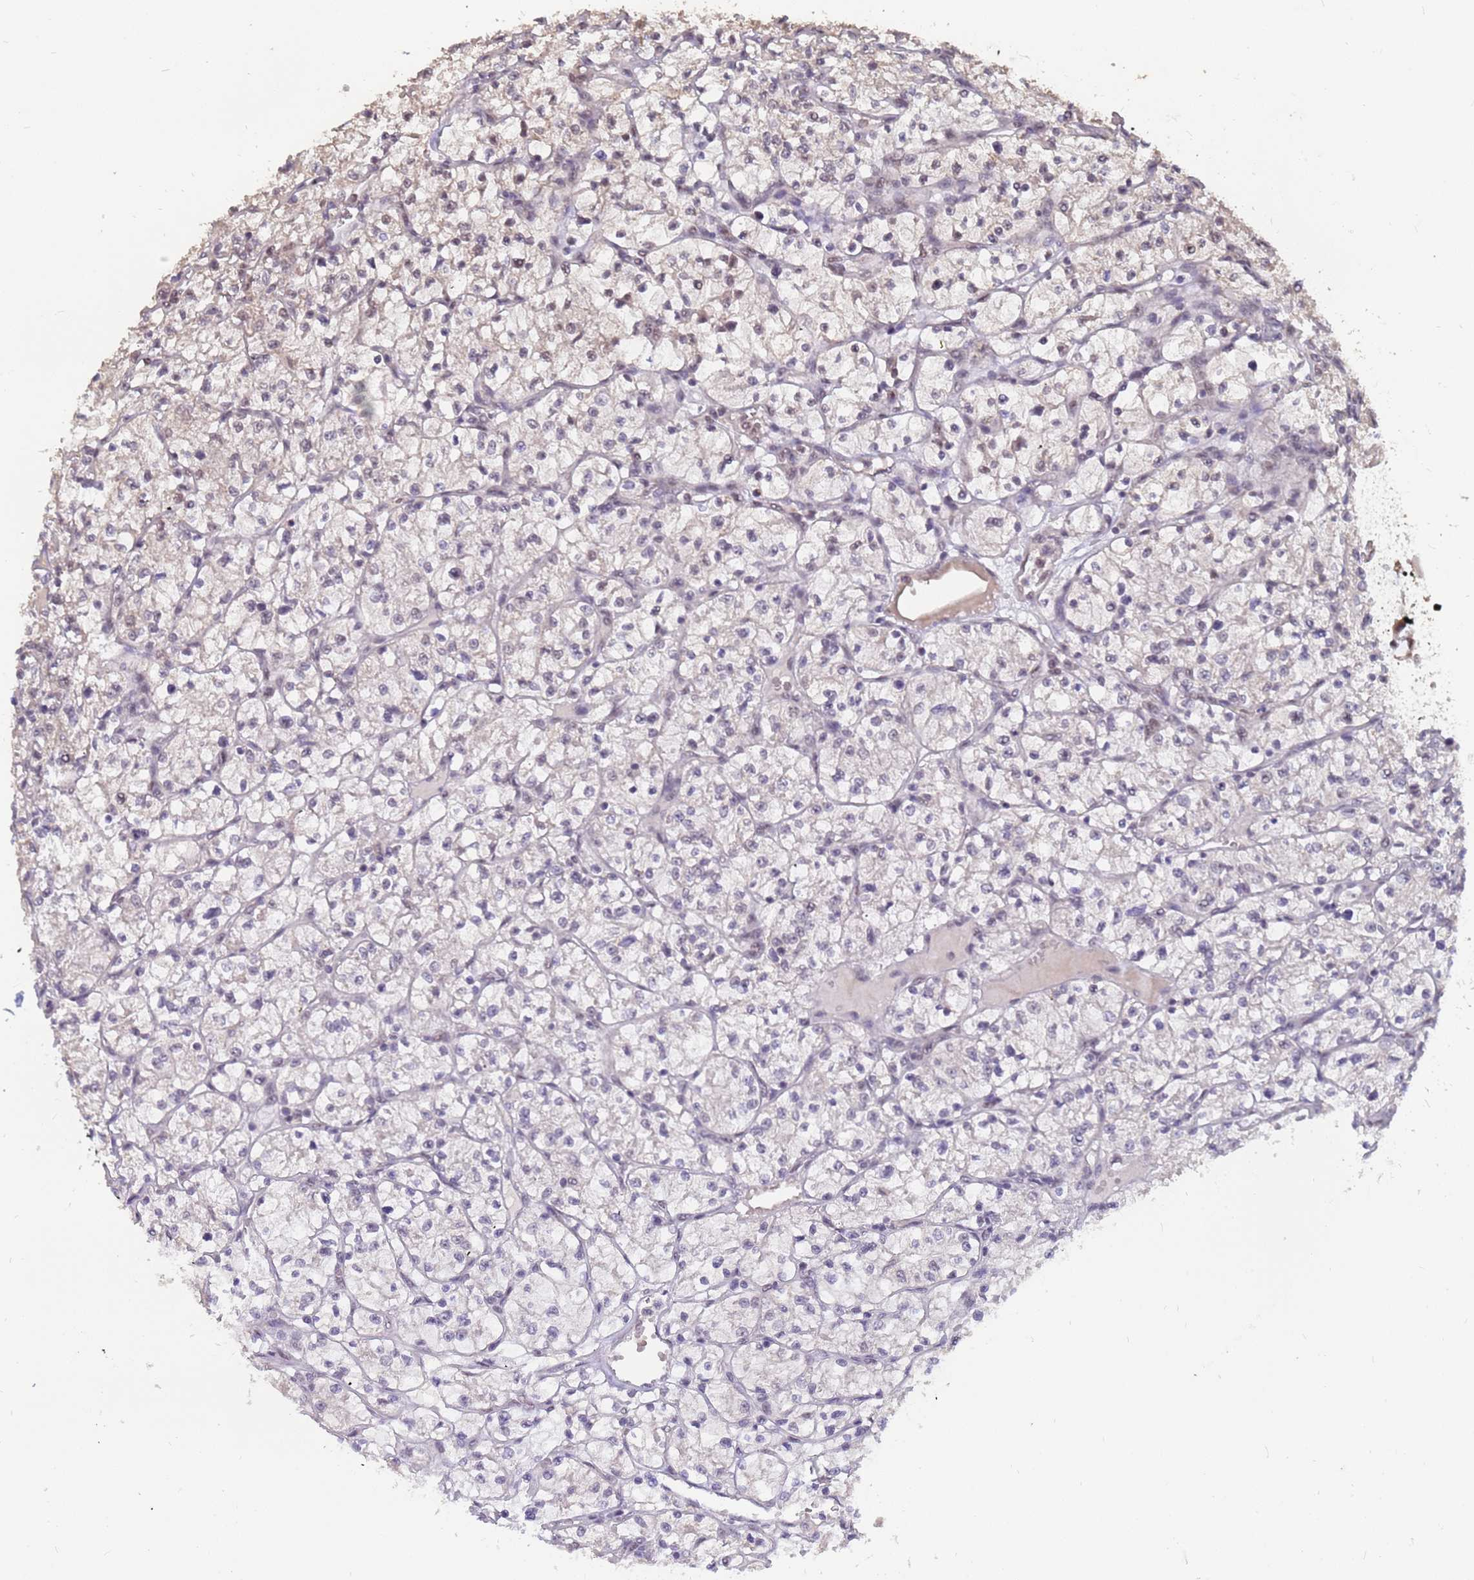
{"staining": {"intensity": "negative", "quantity": "none", "location": "none"}, "tissue": "renal cancer", "cell_type": "Tumor cells", "image_type": "cancer", "snomed": [{"axis": "morphology", "description": "Adenocarcinoma, NOS"}, {"axis": "topography", "description": "Kidney"}], "caption": "An immunohistochemistry (IHC) histopathology image of renal adenocarcinoma is shown. There is no staining in tumor cells of renal adenocarcinoma.", "gene": "DENND2B", "patient": {"sex": "female", "age": 64}}